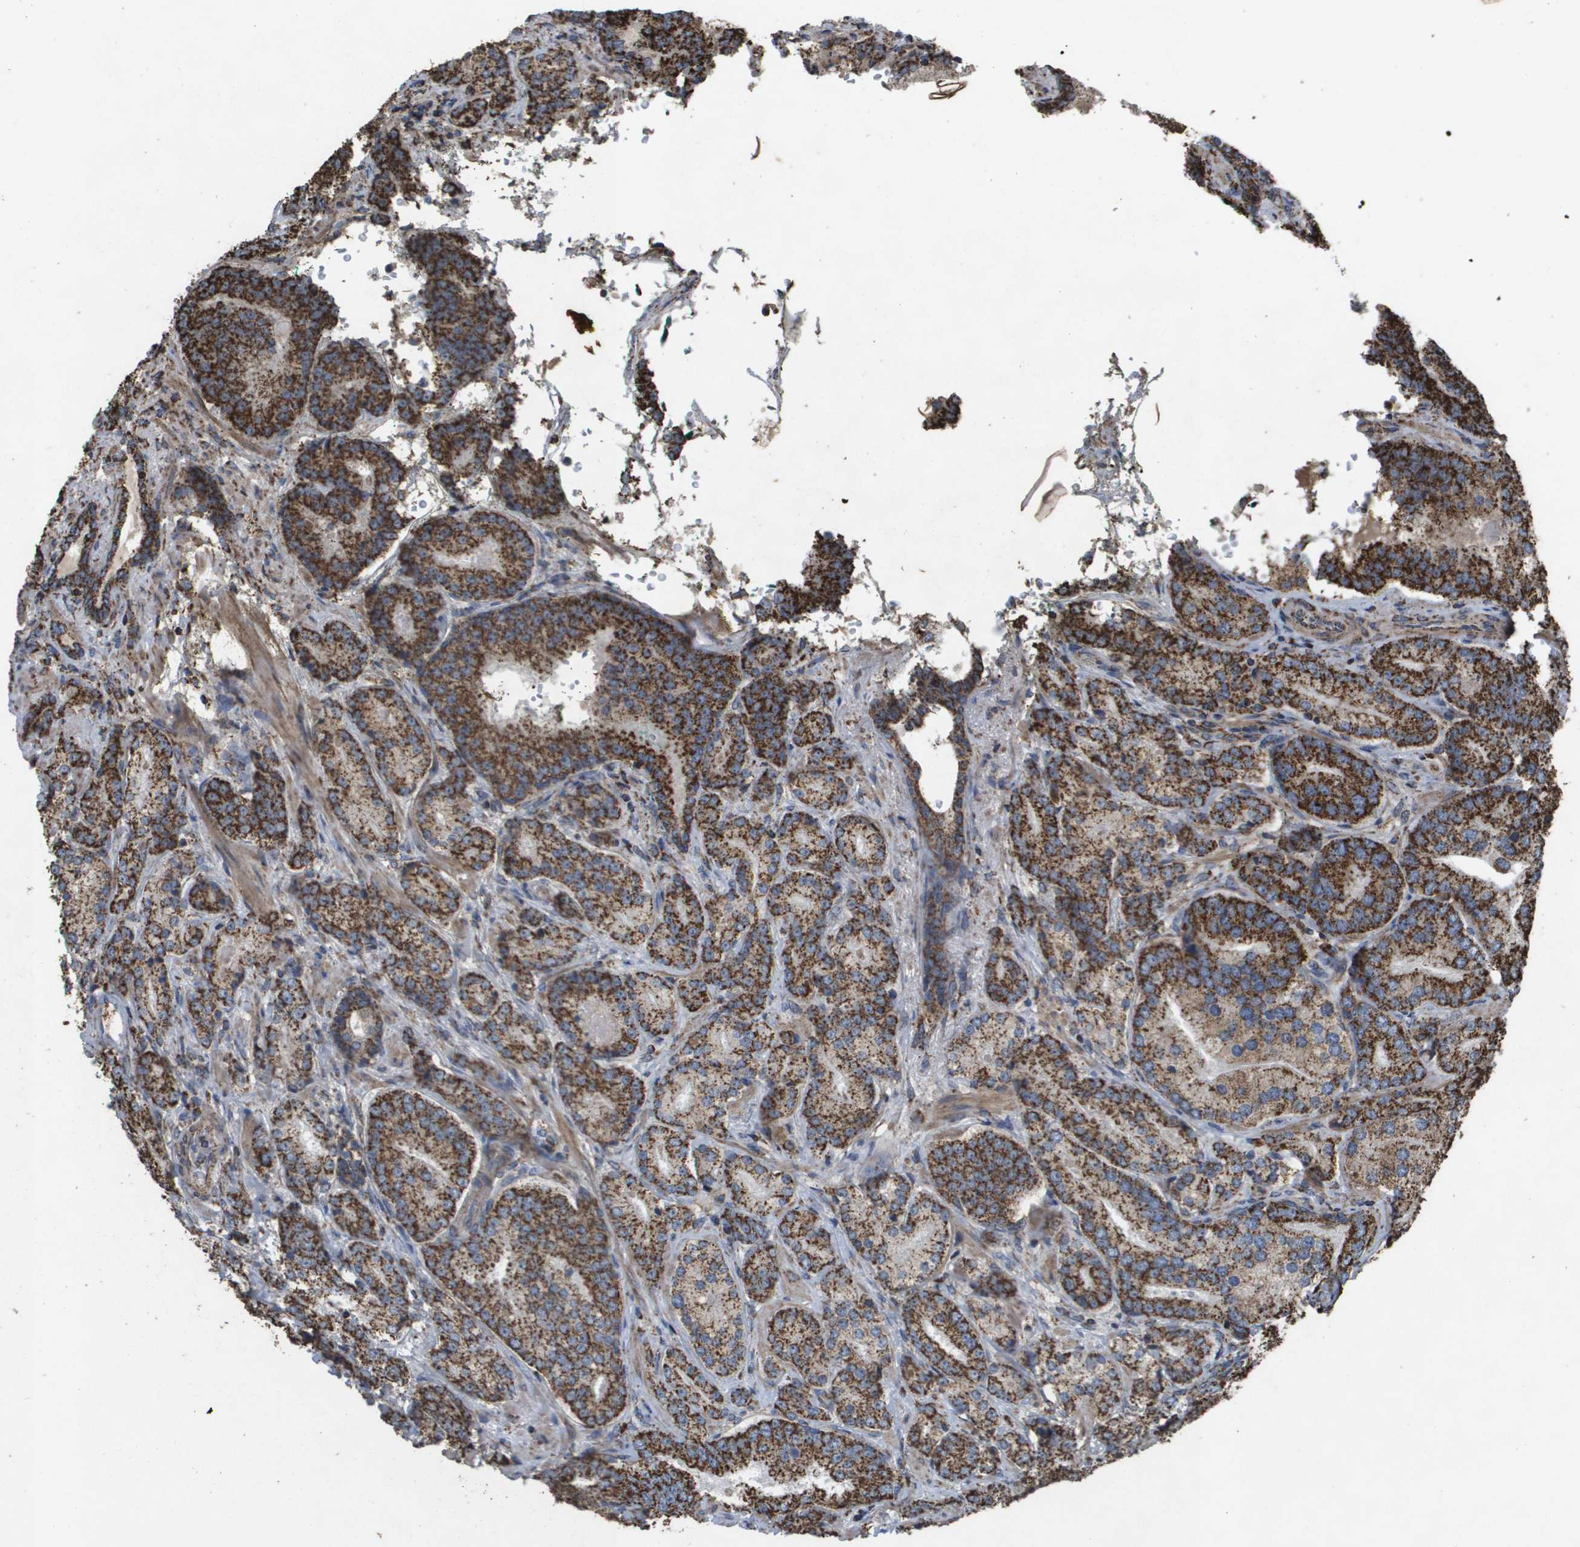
{"staining": {"intensity": "strong", "quantity": ">75%", "location": "cytoplasmic/membranous"}, "tissue": "prostate cancer", "cell_type": "Tumor cells", "image_type": "cancer", "snomed": [{"axis": "morphology", "description": "Adenocarcinoma, High grade"}, {"axis": "topography", "description": "Prostate"}], "caption": "IHC staining of adenocarcinoma (high-grade) (prostate), which reveals high levels of strong cytoplasmic/membranous positivity in approximately >75% of tumor cells indicating strong cytoplasmic/membranous protein expression. The staining was performed using DAB (brown) for protein detection and nuclei were counterstained in hematoxylin (blue).", "gene": "HSPE1", "patient": {"sex": "male", "age": 61}}